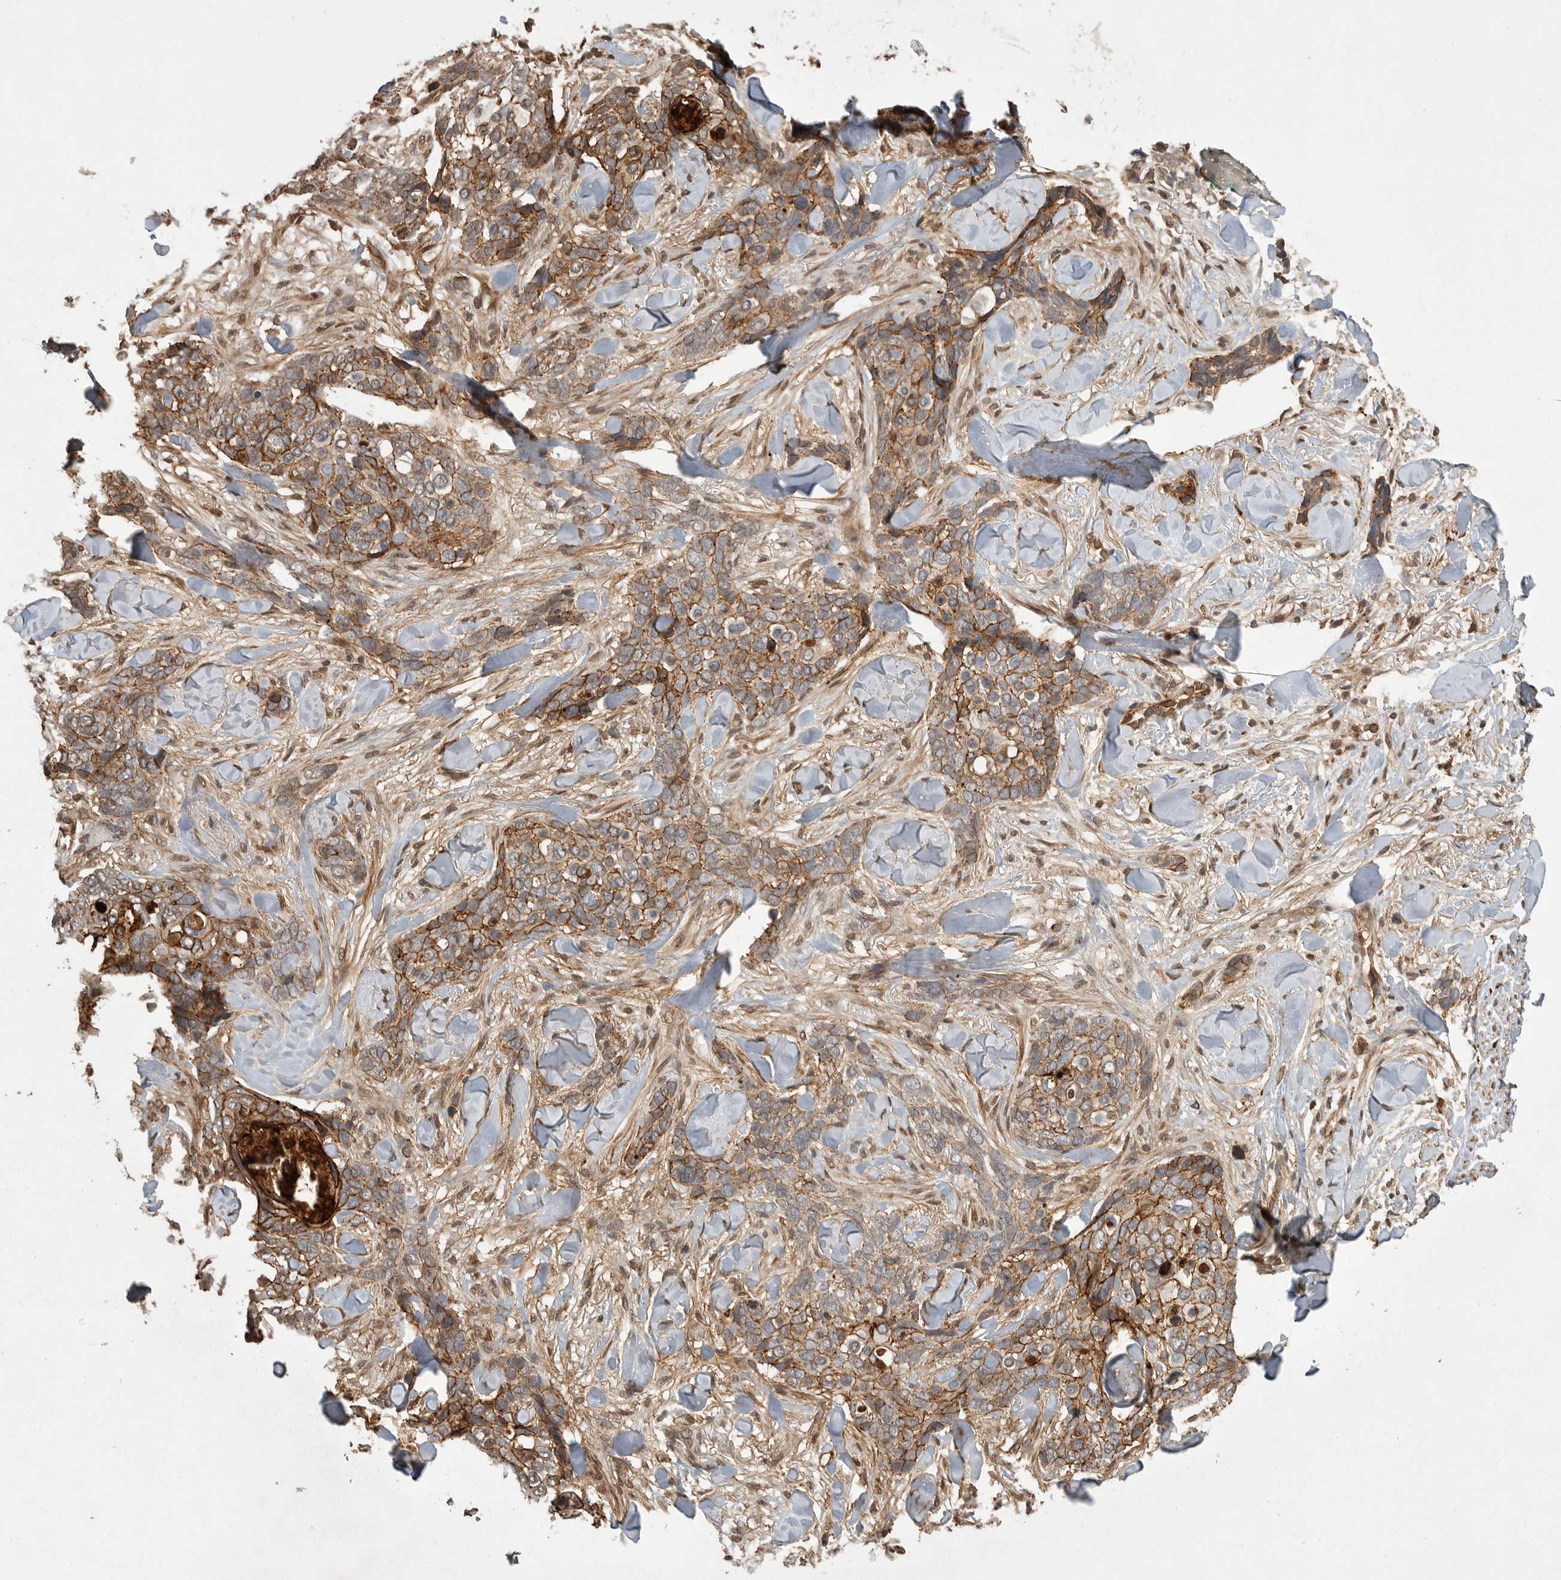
{"staining": {"intensity": "moderate", "quantity": ">75%", "location": "cytoplasmic/membranous"}, "tissue": "skin cancer", "cell_type": "Tumor cells", "image_type": "cancer", "snomed": [{"axis": "morphology", "description": "Basal cell carcinoma"}, {"axis": "topography", "description": "Skin"}], "caption": "This is an image of immunohistochemistry staining of skin basal cell carcinoma, which shows moderate expression in the cytoplasmic/membranous of tumor cells.", "gene": "NECTIN1", "patient": {"sex": "female", "age": 82}}